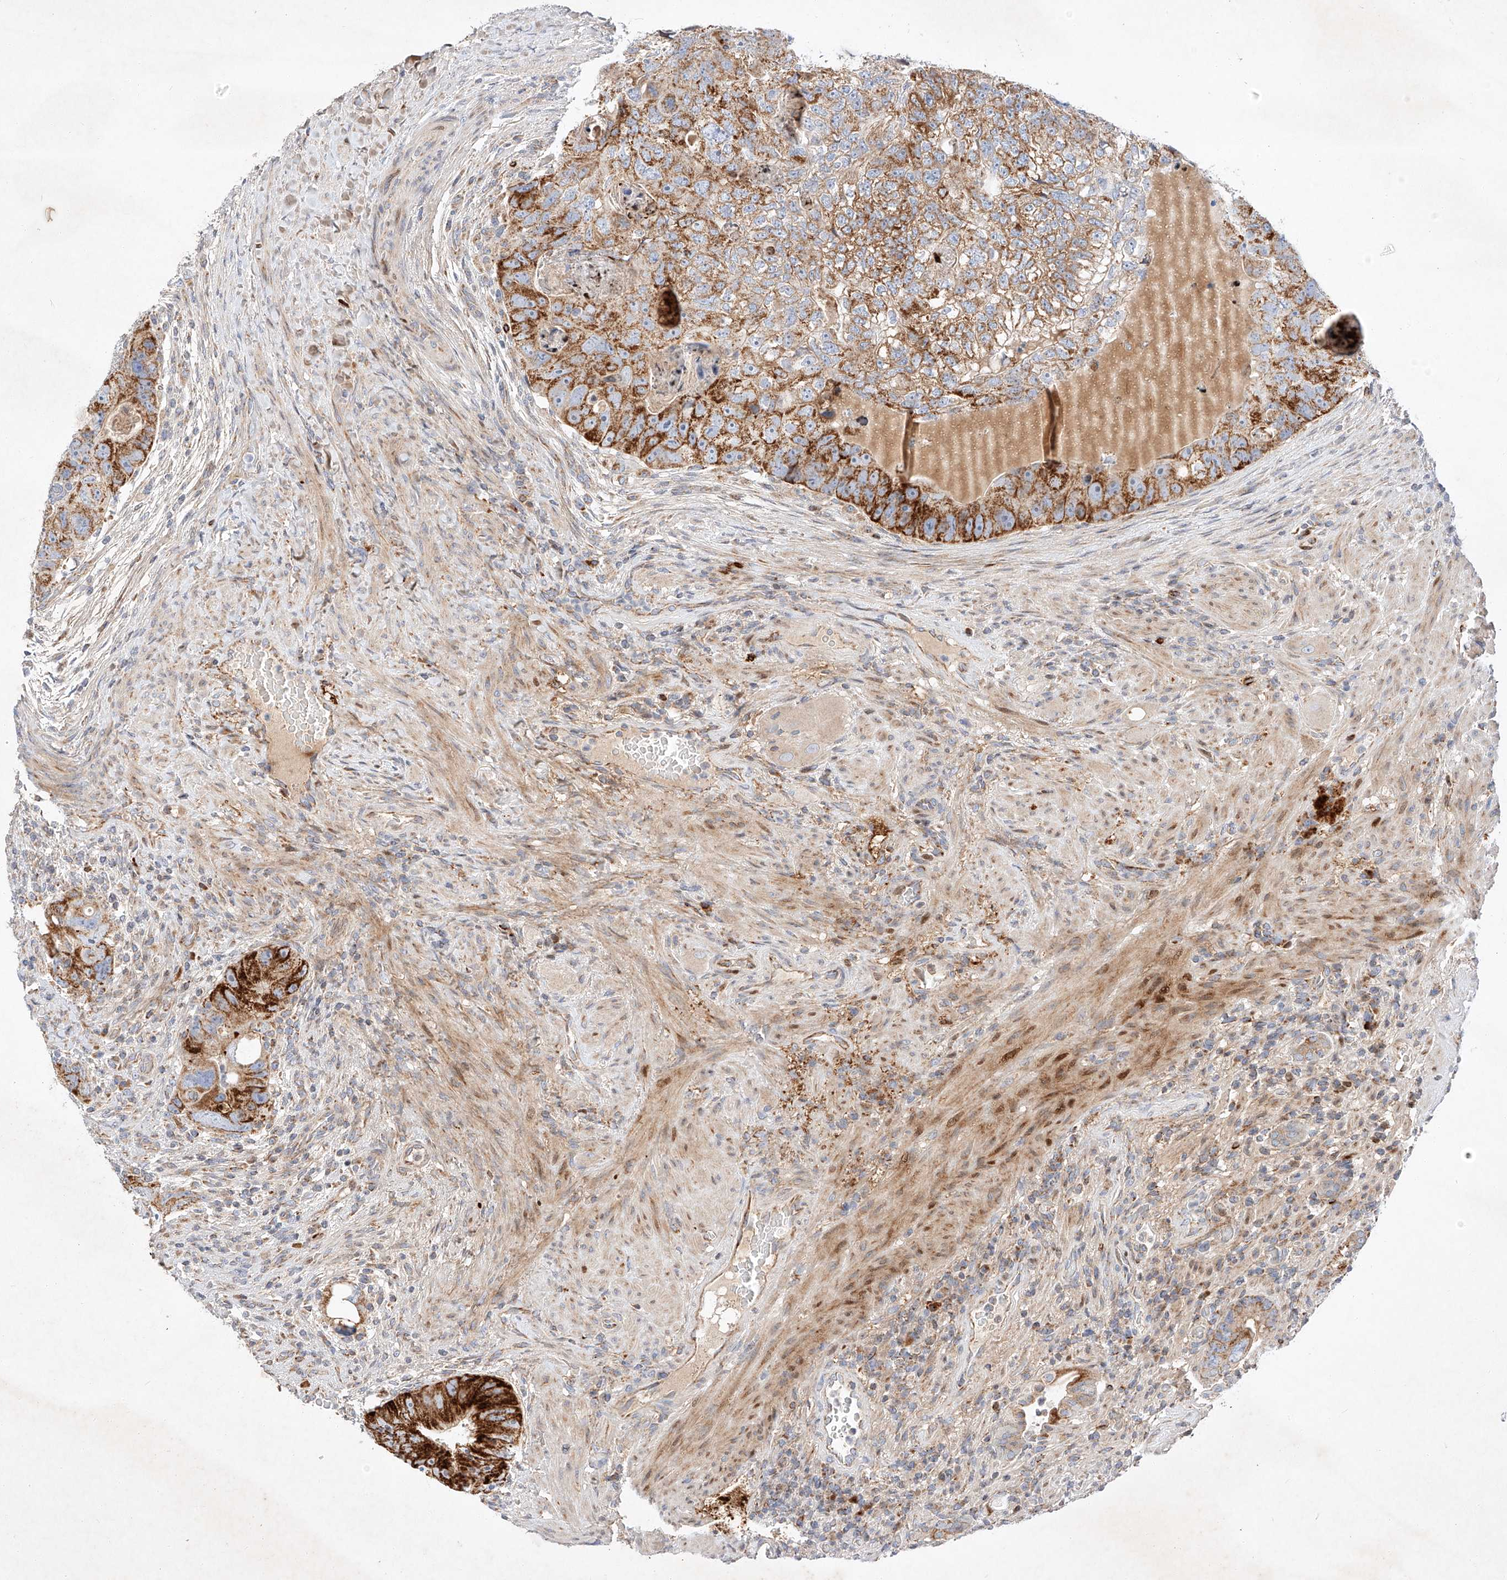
{"staining": {"intensity": "strong", "quantity": ">75%", "location": "cytoplasmic/membranous"}, "tissue": "colorectal cancer", "cell_type": "Tumor cells", "image_type": "cancer", "snomed": [{"axis": "morphology", "description": "Adenocarcinoma, NOS"}, {"axis": "topography", "description": "Rectum"}], "caption": "The histopathology image reveals immunohistochemical staining of colorectal adenocarcinoma. There is strong cytoplasmic/membranous expression is appreciated in approximately >75% of tumor cells. (IHC, brightfield microscopy, high magnification).", "gene": "OSGEPL1", "patient": {"sex": "male", "age": 59}}